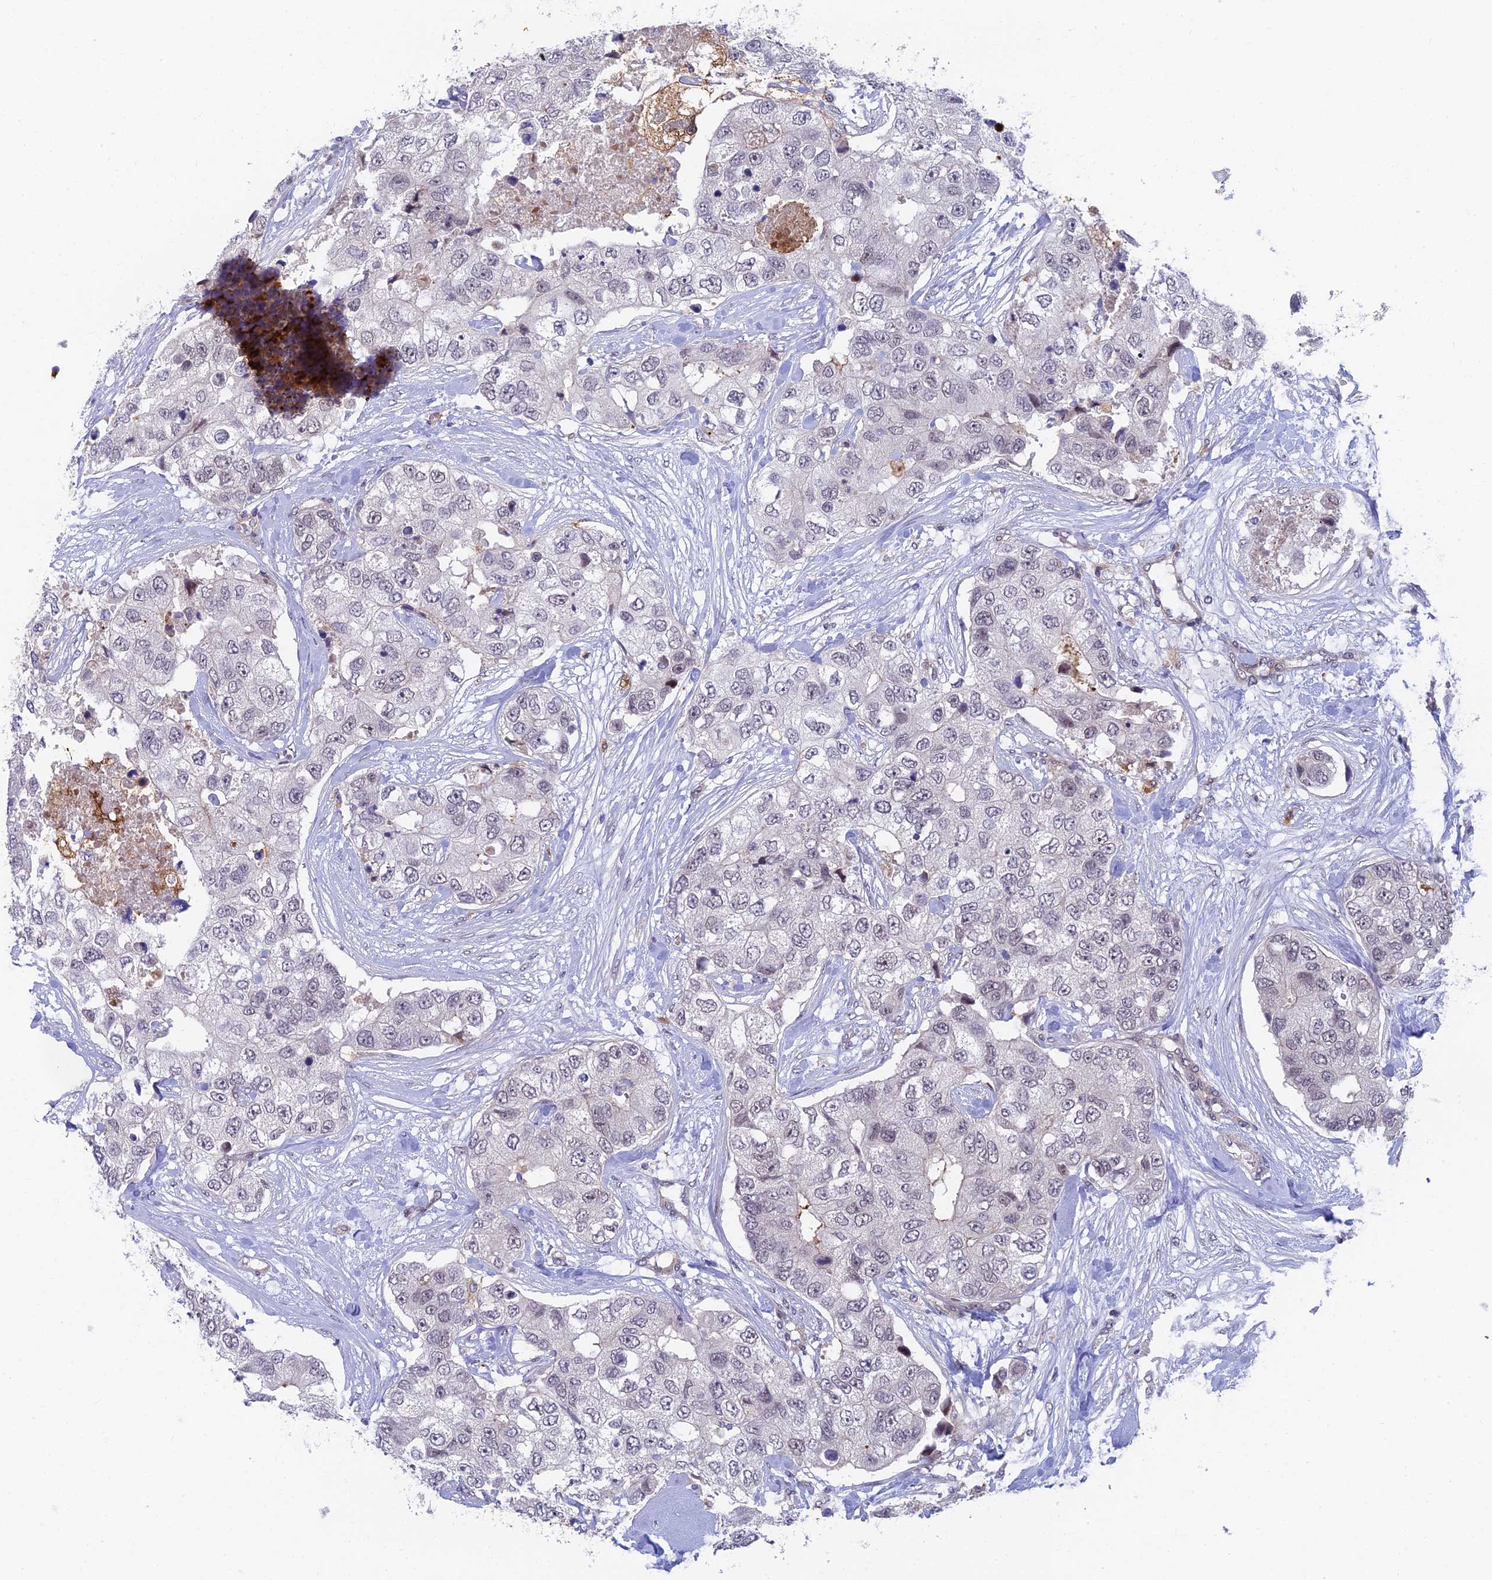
{"staining": {"intensity": "negative", "quantity": "none", "location": "none"}, "tissue": "breast cancer", "cell_type": "Tumor cells", "image_type": "cancer", "snomed": [{"axis": "morphology", "description": "Duct carcinoma"}, {"axis": "topography", "description": "Breast"}], "caption": "Intraductal carcinoma (breast) stained for a protein using immunohistochemistry (IHC) demonstrates no positivity tumor cells.", "gene": "NSMCE1", "patient": {"sex": "female", "age": 62}}